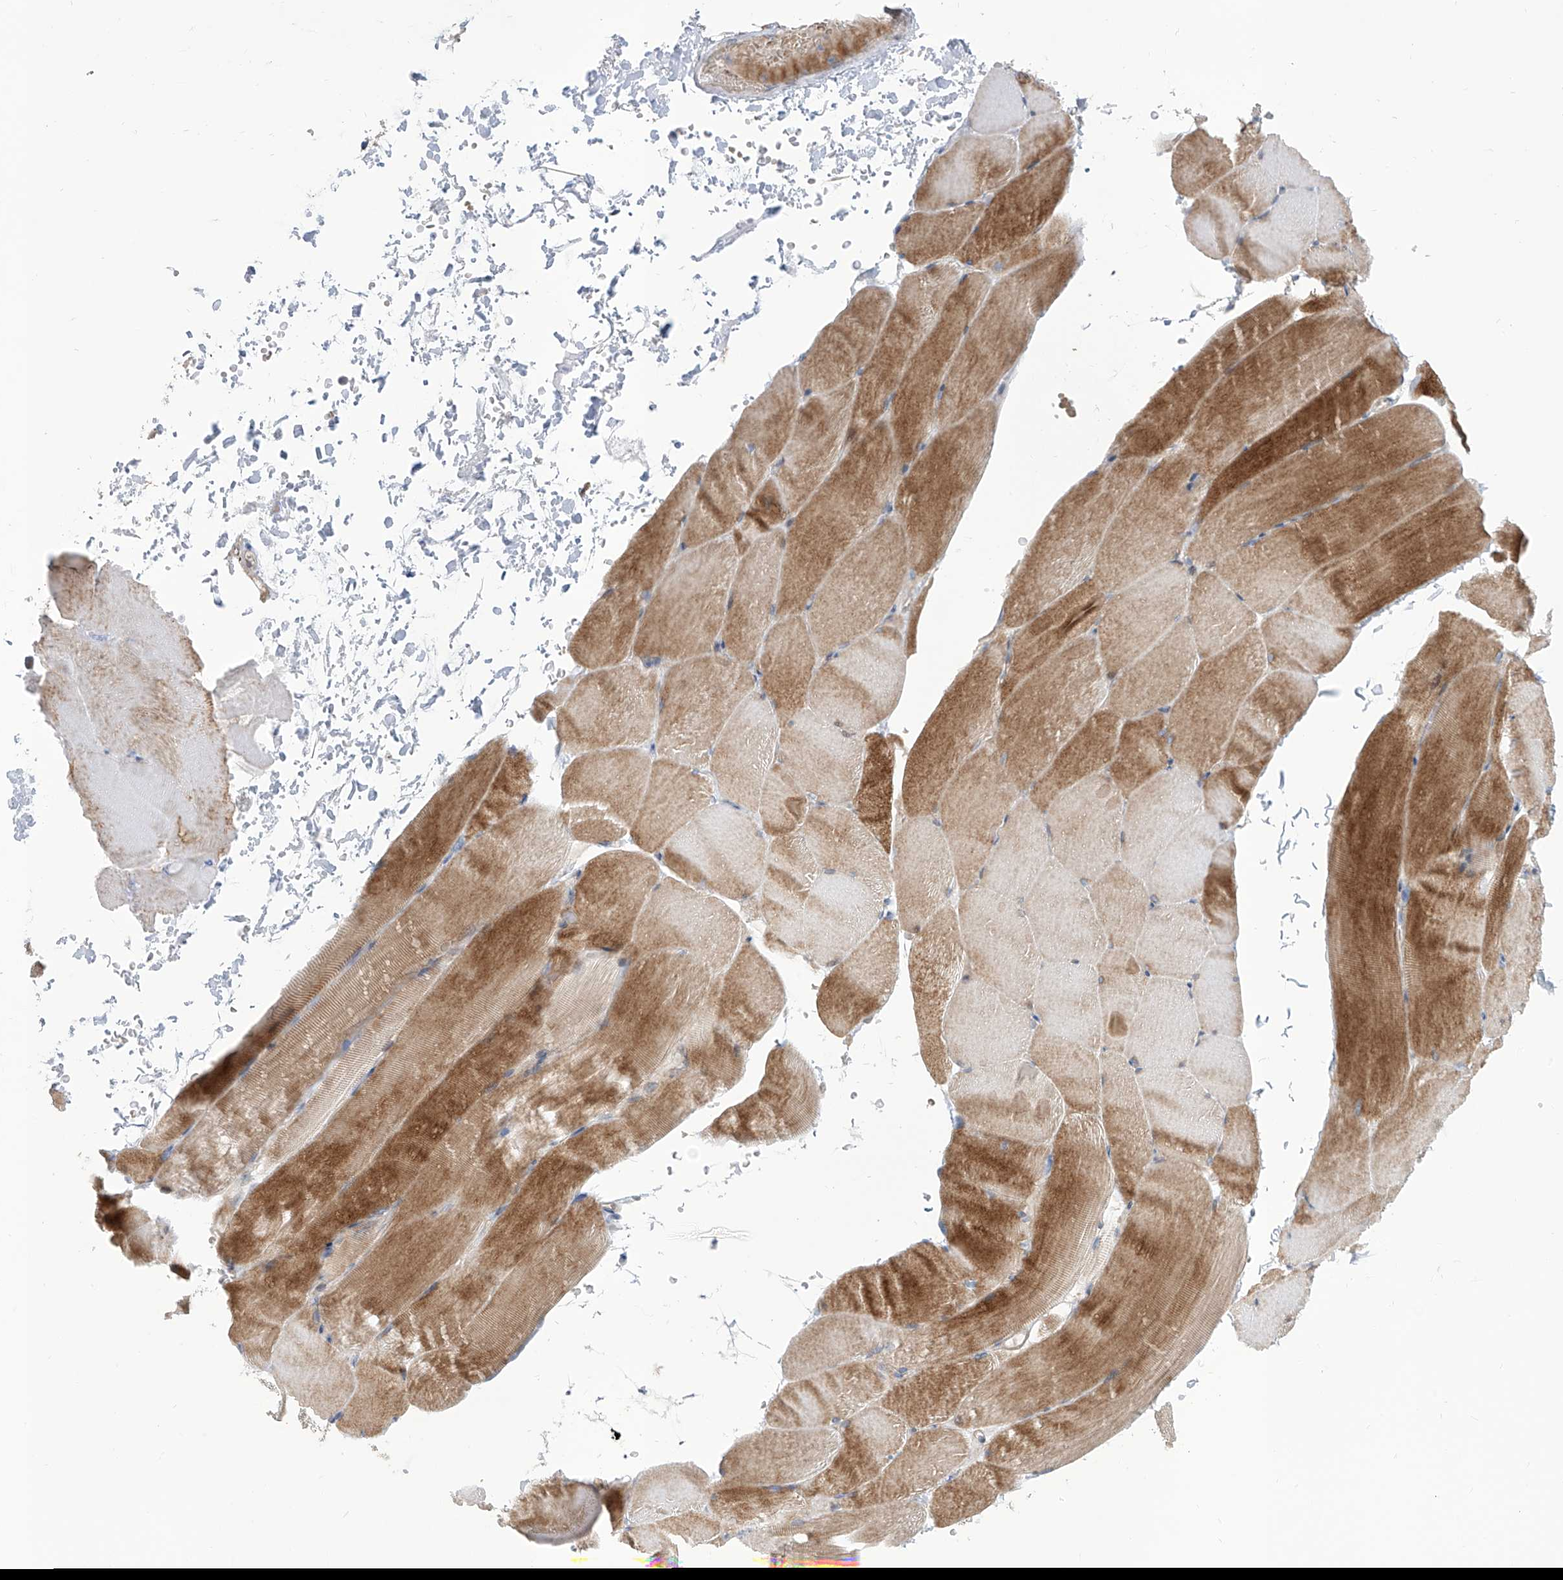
{"staining": {"intensity": "moderate", "quantity": "25%-75%", "location": "cytoplasmic/membranous"}, "tissue": "skeletal muscle", "cell_type": "Myocytes", "image_type": "normal", "snomed": [{"axis": "morphology", "description": "Normal tissue, NOS"}, {"axis": "topography", "description": "Skeletal muscle"}, {"axis": "topography", "description": "Parathyroid gland"}], "caption": "Protein staining displays moderate cytoplasmic/membranous positivity in about 25%-75% of myocytes in normal skeletal muscle.", "gene": "LRRC1", "patient": {"sex": "female", "age": 37}}